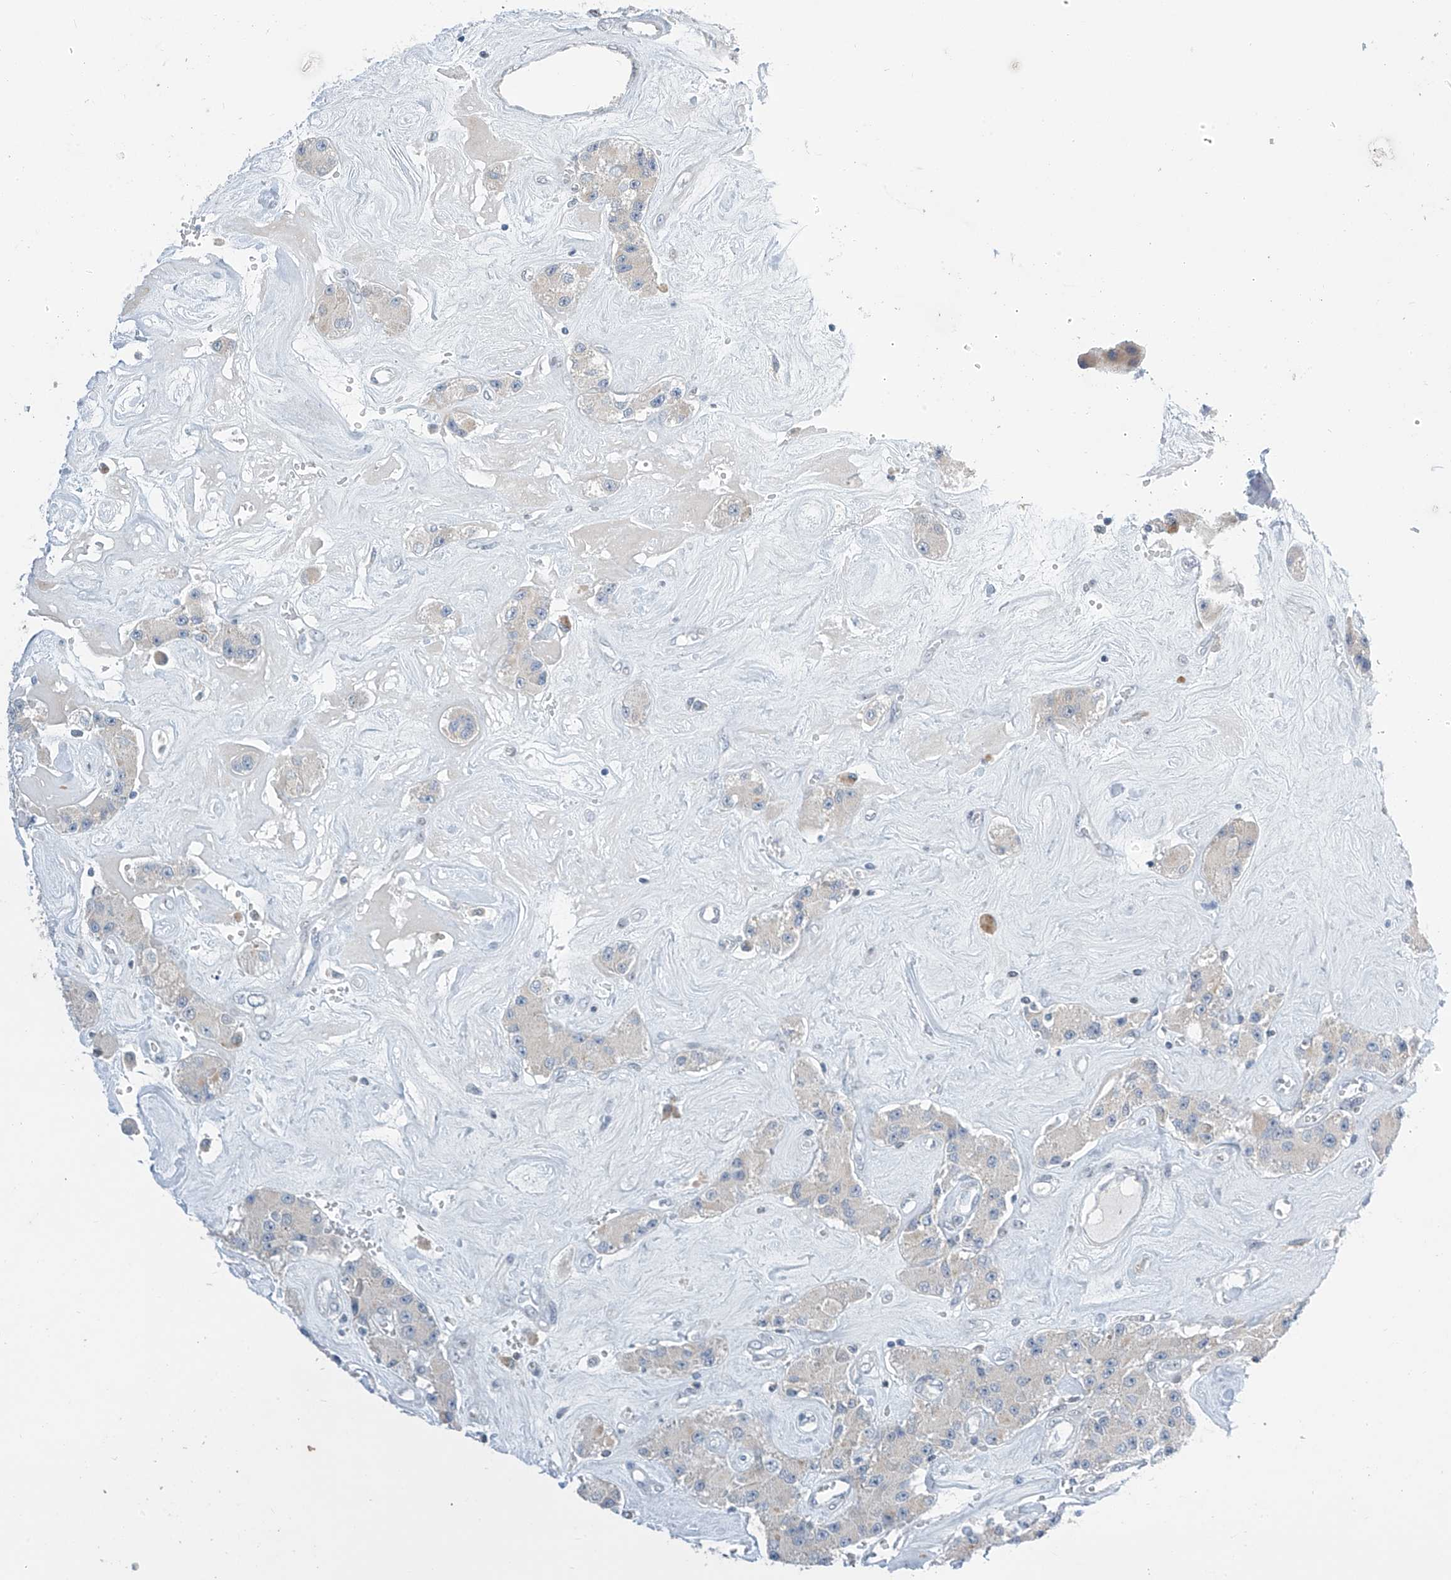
{"staining": {"intensity": "negative", "quantity": "none", "location": "none"}, "tissue": "carcinoid", "cell_type": "Tumor cells", "image_type": "cancer", "snomed": [{"axis": "morphology", "description": "Carcinoid, malignant, NOS"}, {"axis": "topography", "description": "Pancreas"}], "caption": "Malignant carcinoid was stained to show a protein in brown. There is no significant expression in tumor cells.", "gene": "APLF", "patient": {"sex": "male", "age": 41}}